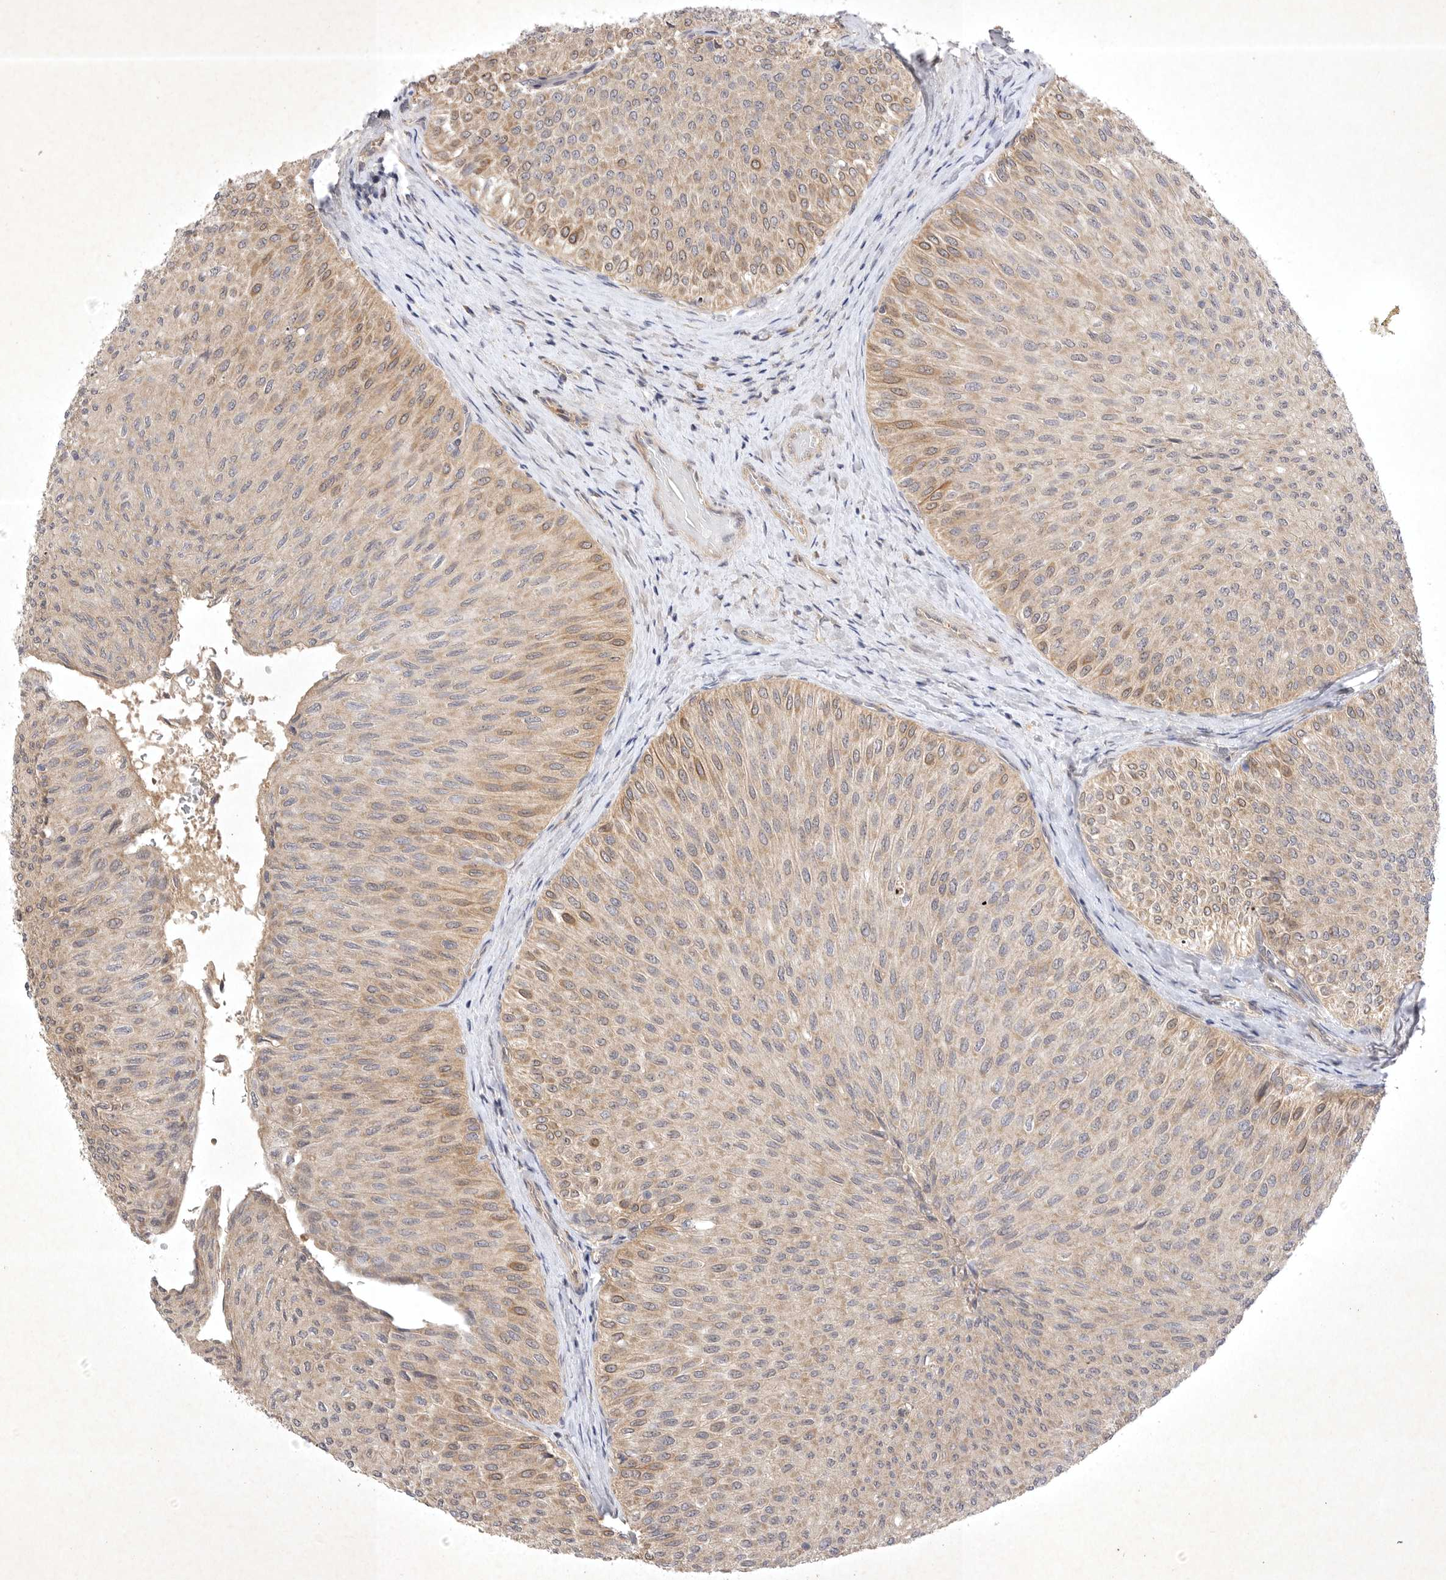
{"staining": {"intensity": "weak", "quantity": ">75%", "location": "cytoplasmic/membranous"}, "tissue": "urothelial cancer", "cell_type": "Tumor cells", "image_type": "cancer", "snomed": [{"axis": "morphology", "description": "Urothelial carcinoma, Low grade"}, {"axis": "topography", "description": "Urinary bladder"}], "caption": "Human low-grade urothelial carcinoma stained with a brown dye reveals weak cytoplasmic/membranous positive expression in approximately >75% of tumor cells.", "gene": "PTPDC1", "patient": {"sex": "male", "age": 78}}